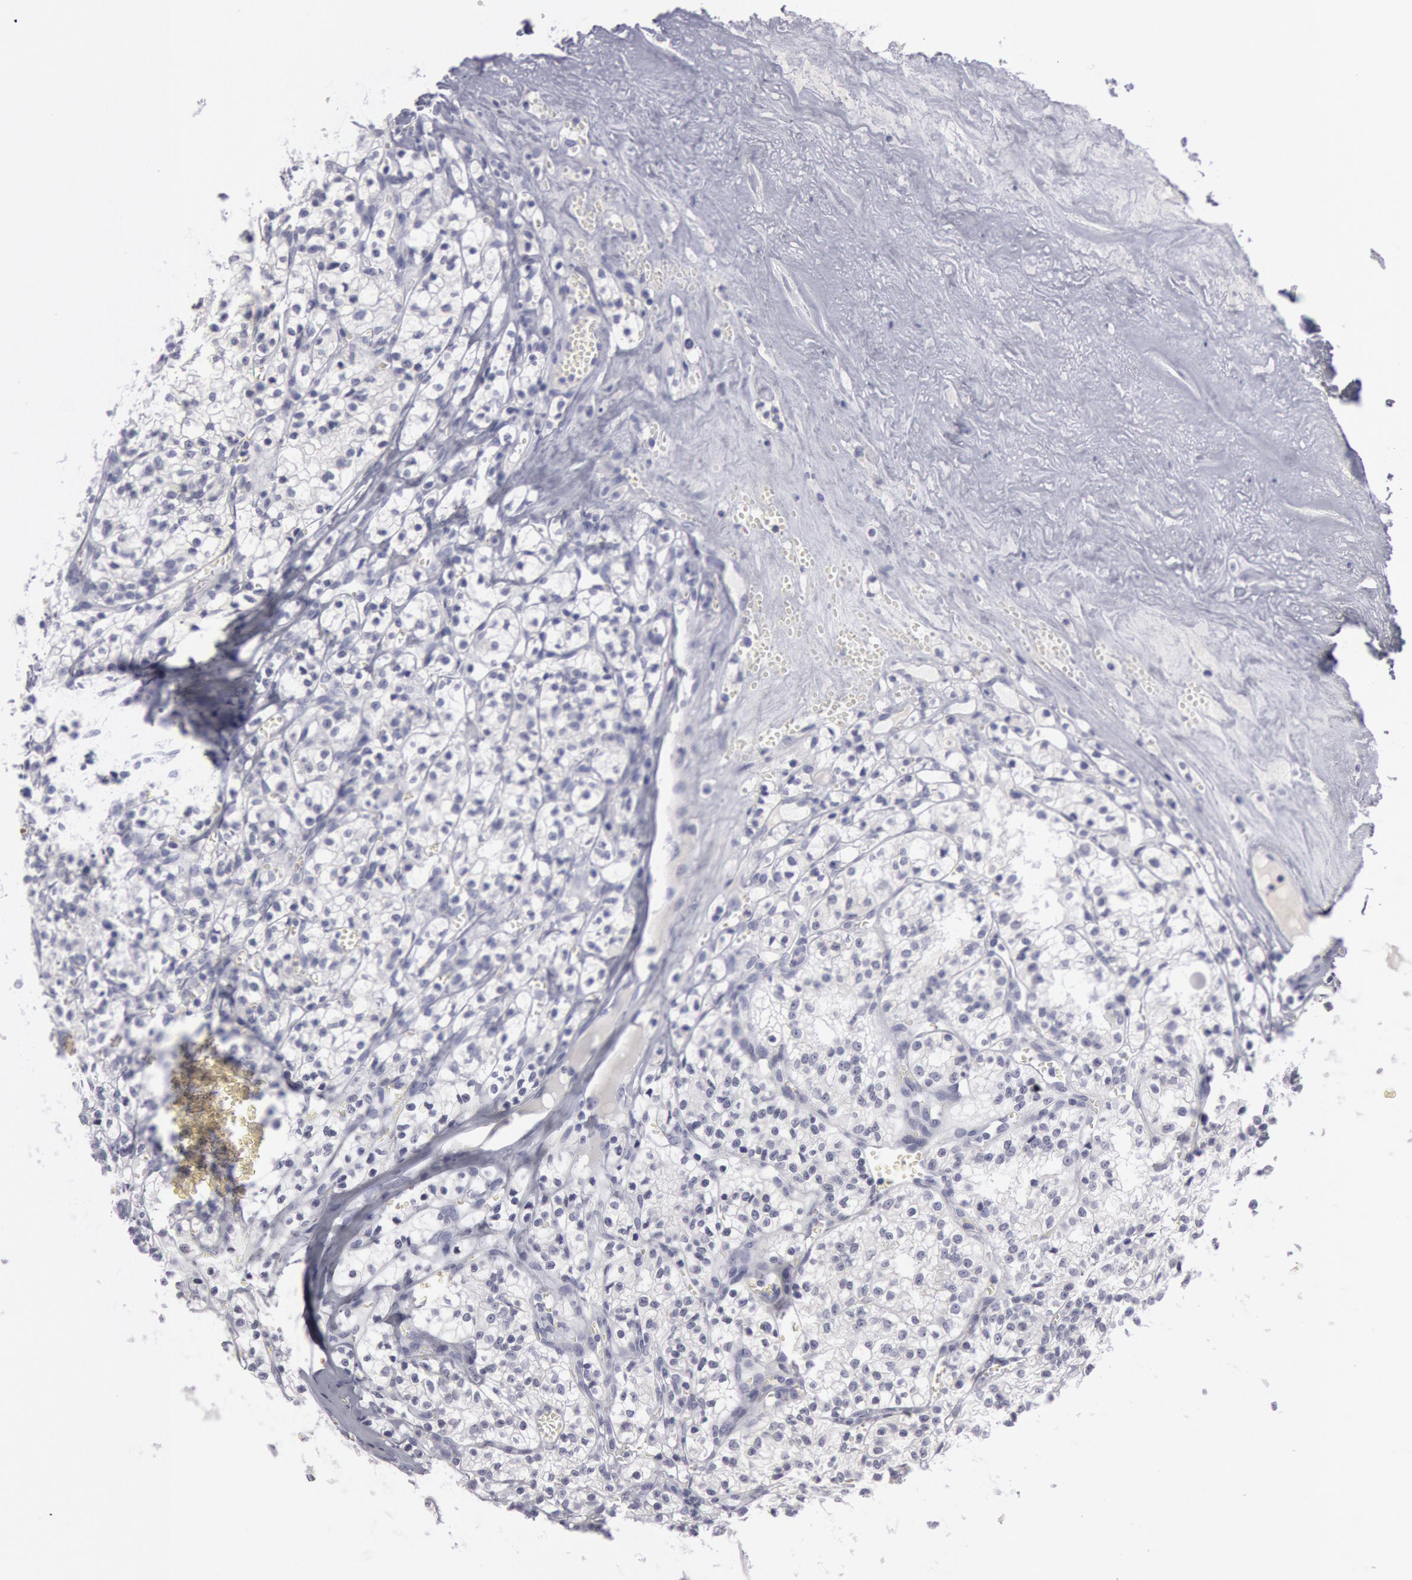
{"staining": {"intensity": "negative", "quantity": "none", "location": "none"}, "tissue": "renal cancer", "cell_type": "Tumor cells", "image_type": "cancer", "snomed": [{"axis": "morphology", "description": "Adenocarcinoma, NOS"}, {"axis": "topography", "description": "Kidney"}], "caption": "Human adenocarcinoma (renal) stained for a protein using IHC reveals no positivity in tumor cells.", "gene": "KRT16", "patient": {"sex": "male", "age": 61}}